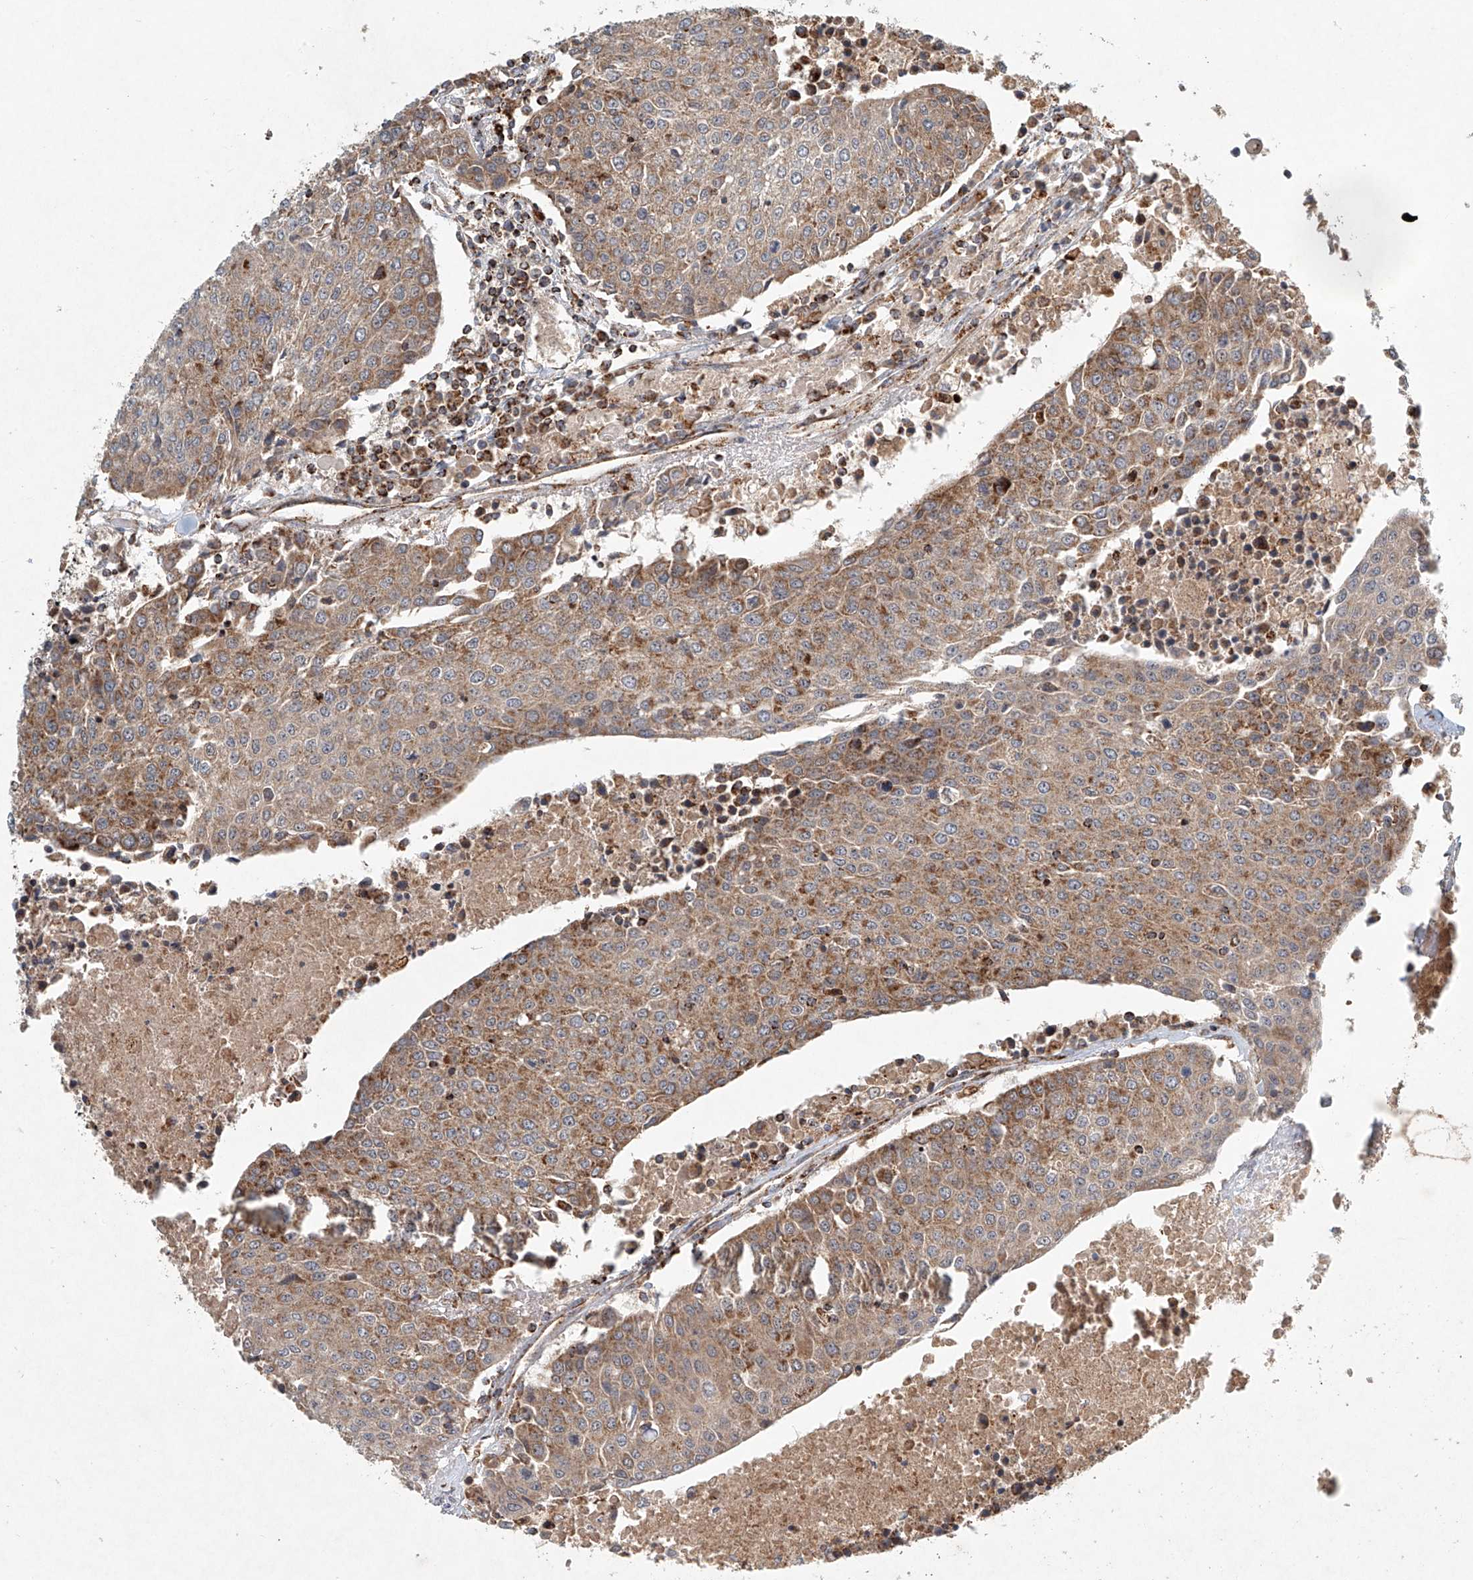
{"staining": {"intensity": "moderate", "quantity": ">75%", "location": "cytoplasmic/membranous"}, "tissue": "urothelial cancer", "cell_type": "Tumor cells", "image_type": "cancer", "snomed": [{"axis": "morphology", "description": "Urothelial carcinoma, High grade"}, {"axis": "topography", "description": "Urinary bladder"}], "caption": "The histopathology image reveals a brown stain indicating the presence of a protein in the cytoplasmic/membranous of tumor cells in high-grade urothelial carcinoma.", "gene": "DCAF11", "patient": {"sex": "female", "age": 85}}